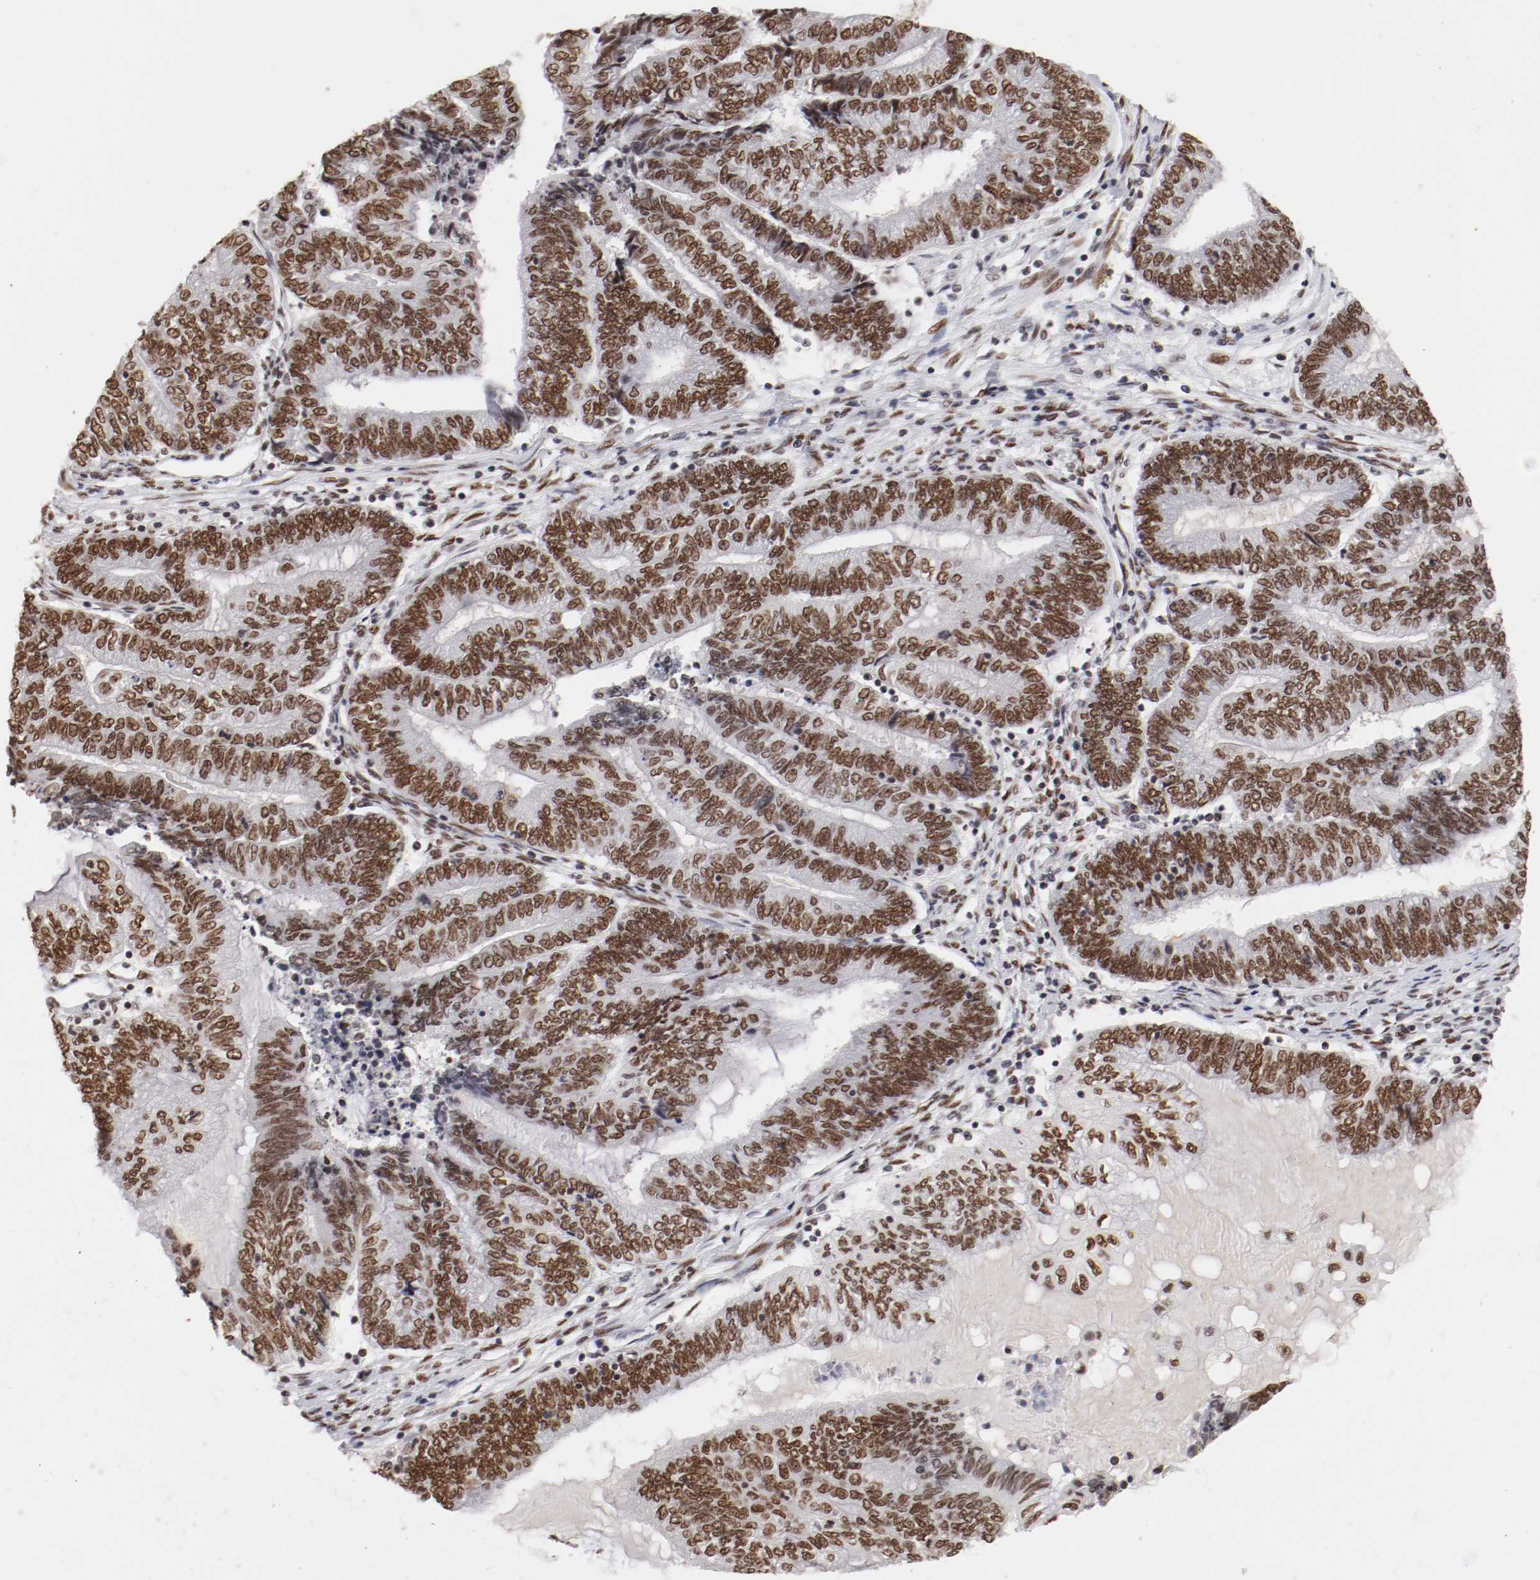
{"staining": {"intensity": "moderate", "quantity": ">75%", "location": "nuclear"}, "tissue": "endometrial cancer", "cell_type": "Tumor cells", "image_type": "cancer", "snomed": [{"axis": "morphology", "description": "Adenocarcinoma, NOS"}, {"axis": "topography", "description": "Uterus"}, {"axis": "topography", "description": "Endometrium"}], "caption": "High-magnification brightfield microscopy of endometrial cancer stained with DAB (brown) and counterstained with hematoxylin (blue). tumor cells exhibit moderate nuclear expression is appreciated in approximately>75% of cells.", "gene": "TP53BP1", "patient": {"sex": "female", "age": 70}}